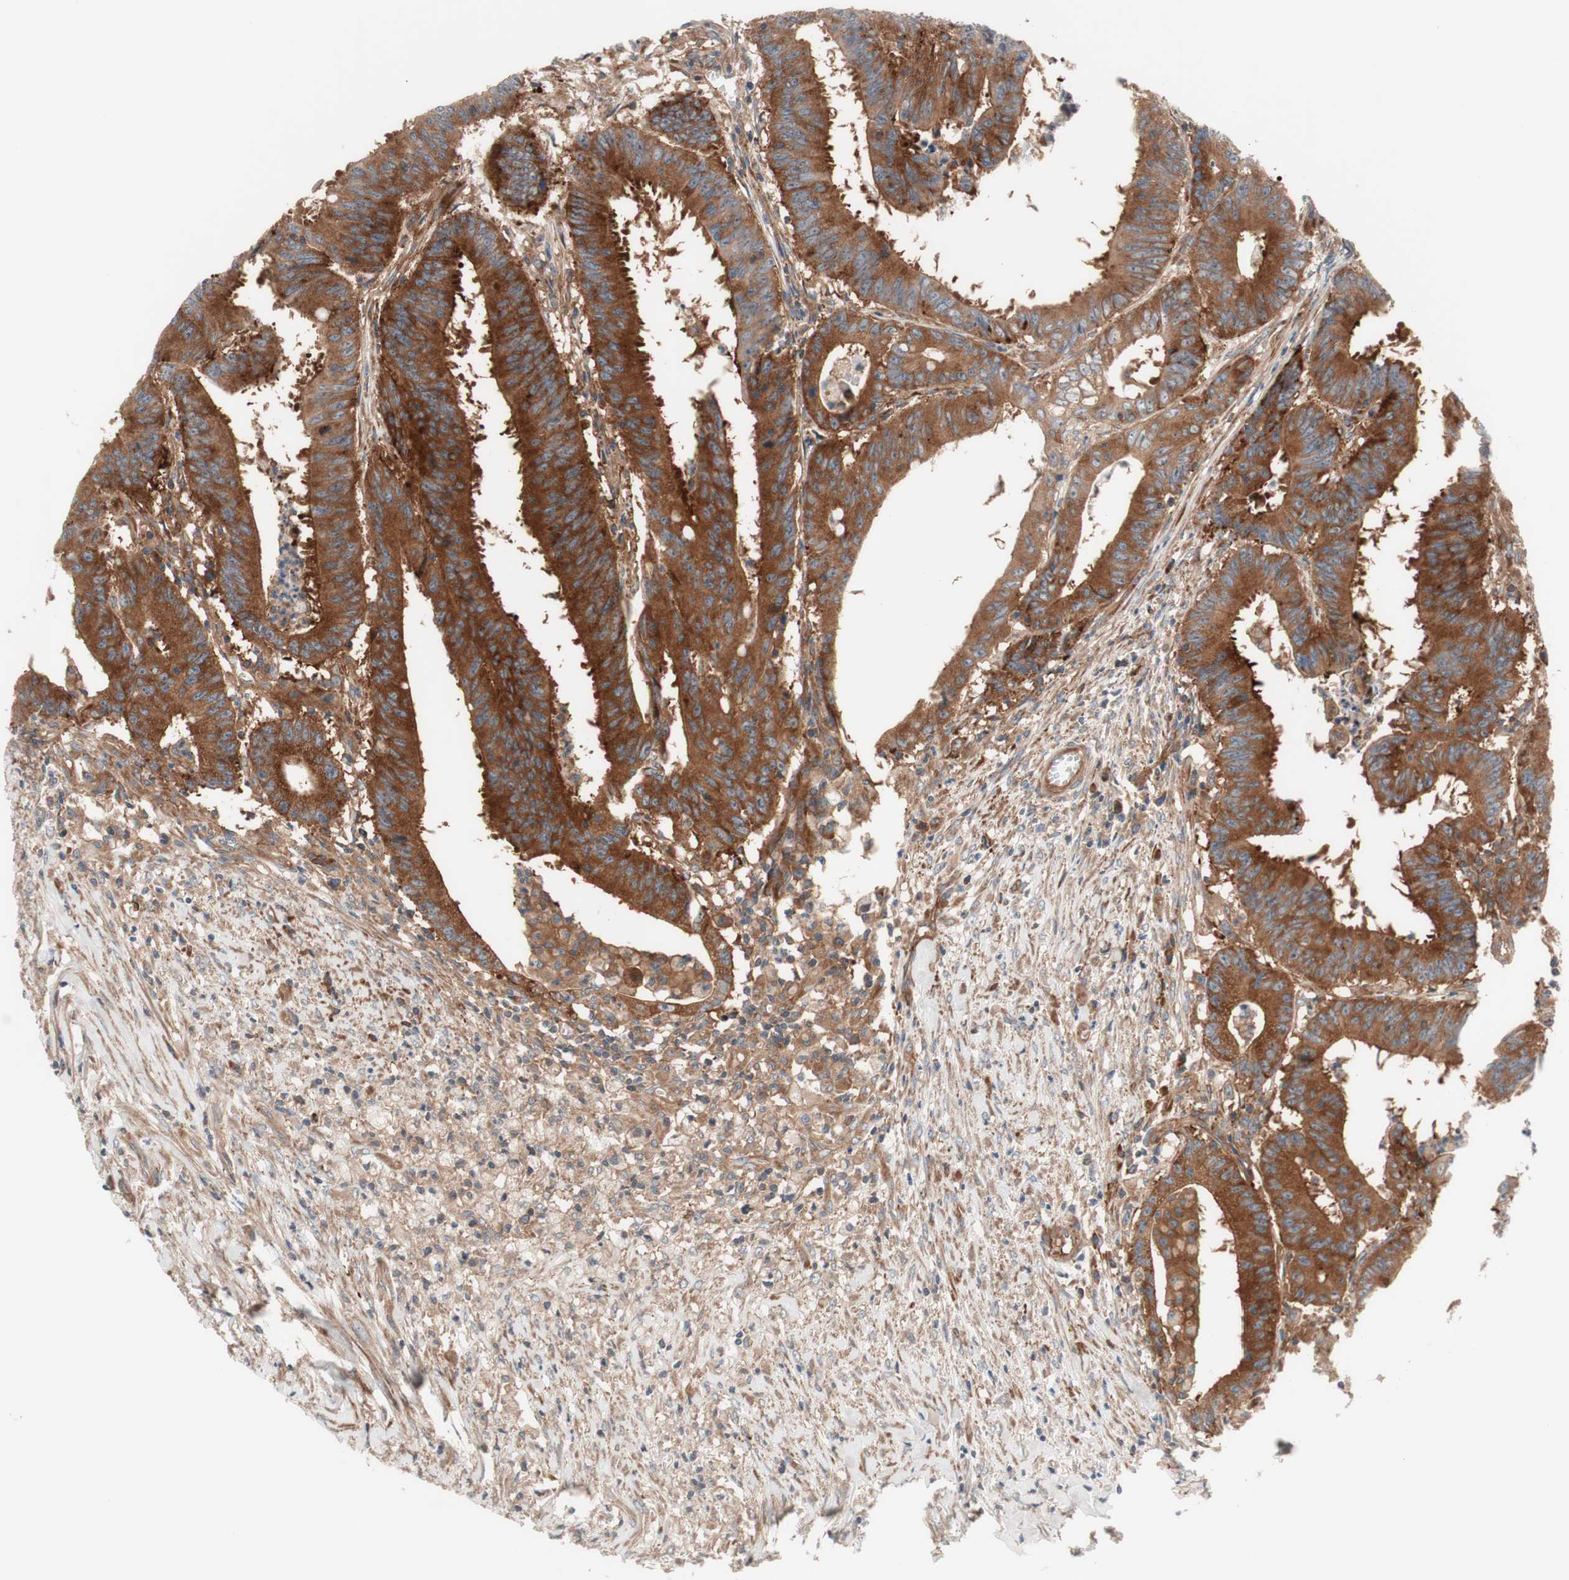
{"staining": {"intensity": "moderate", "quantity": ">75%", "location": "cytoplasmic/membranous"}, "tissue": "colorectal cancer", "cell_type": "Tumor cells", "image_type": "cancer", "snomed": [{"axis": "morphology", "description": "Adenocarcinoma, NOS"}, {"axis": "topography", "description": "Colon"}], "caption": "Brown immunohistochemical staining in human adenocarcinoma (colorectal) shows moderate cytoplasmic/membranous staining in approximately >75% of tumor cells. The staining was performed using DAB, with brown indicating positive protein expression. Nuclei are stained blue with hematoxylin.", "gene": "CCN4", "patient": {"sex": "male", "age": 45}}